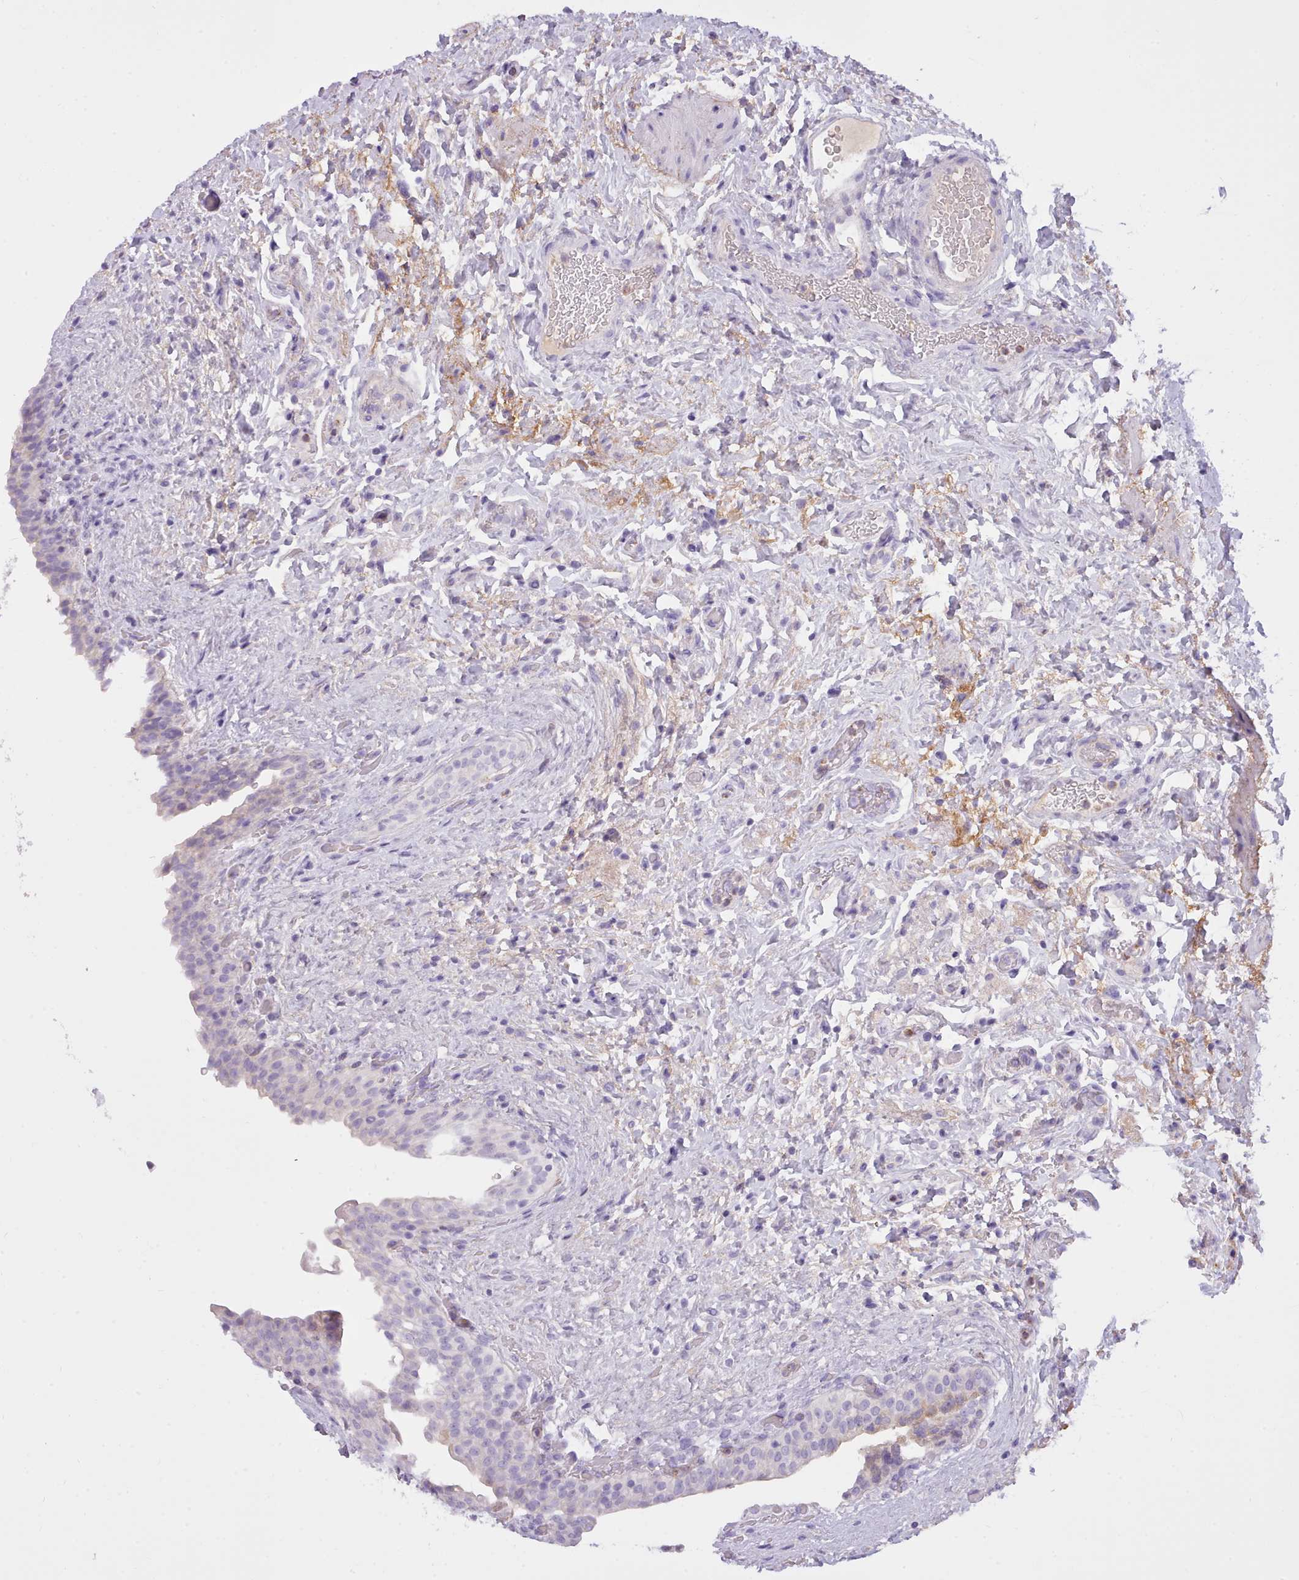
{"staining": {"intensity": "negative", "quantity": "none", "location": "none"}, "tissue": "urinary bladder", "cell_type": "Urothelial cells", "image_type": "normal", "snomed": [{"axis": "morphology", "description": "Normal tissue, NOS"}, {"axis": "topography", "description": "Urinary bladder"}], "caption": "IHC image of unremarkable human urinary bladder stained for a protein (brown), which reveals no staining in urothelial cells. The staining is performed using DAB (3,3'-diaminobenzidine) brown chromogen with nuclei counter-stained in using hematoxylin.", "gene": "CYP2A13", "patient": {"sex": "male", "age": 69}}